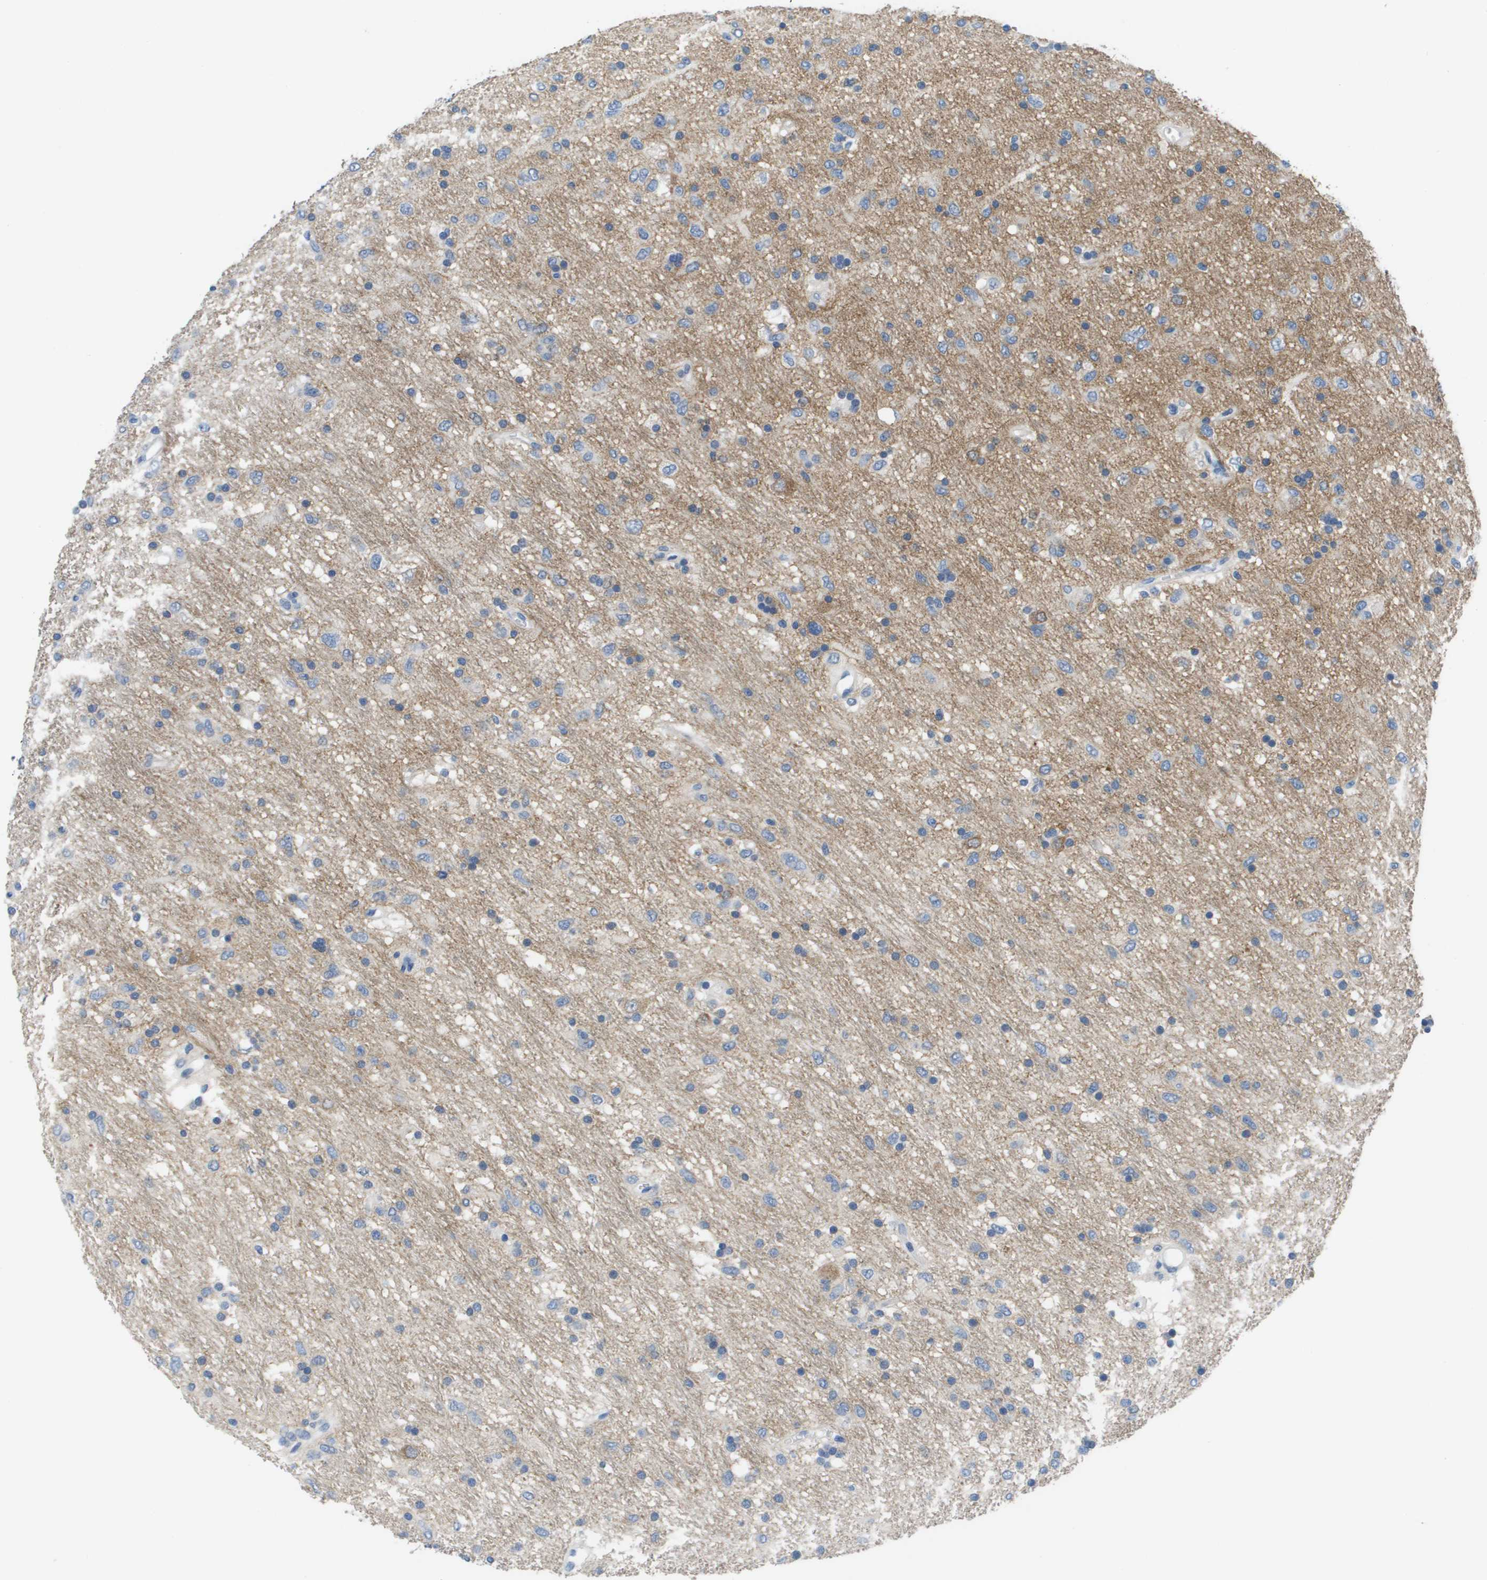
{"staining": {"intensity": "negative", "quantity": "none", "location": "none"}, "tissue": "glioma", "cell_type": "Tumor cells", "image_type": "cancer", "snomed": [{"axis": "morphology", "description": "Glioma, malignant, Low grade"}, {"axis": "topography", "description": "Brain"}], "caption": "IHC of human glioma reveals no positivity in tumor cells. (DAB immunohistochemistry (IHC) with hematoxylin counter stain).", "gene": "NCS1", "patient": {"sex": "male", "age": 77}}